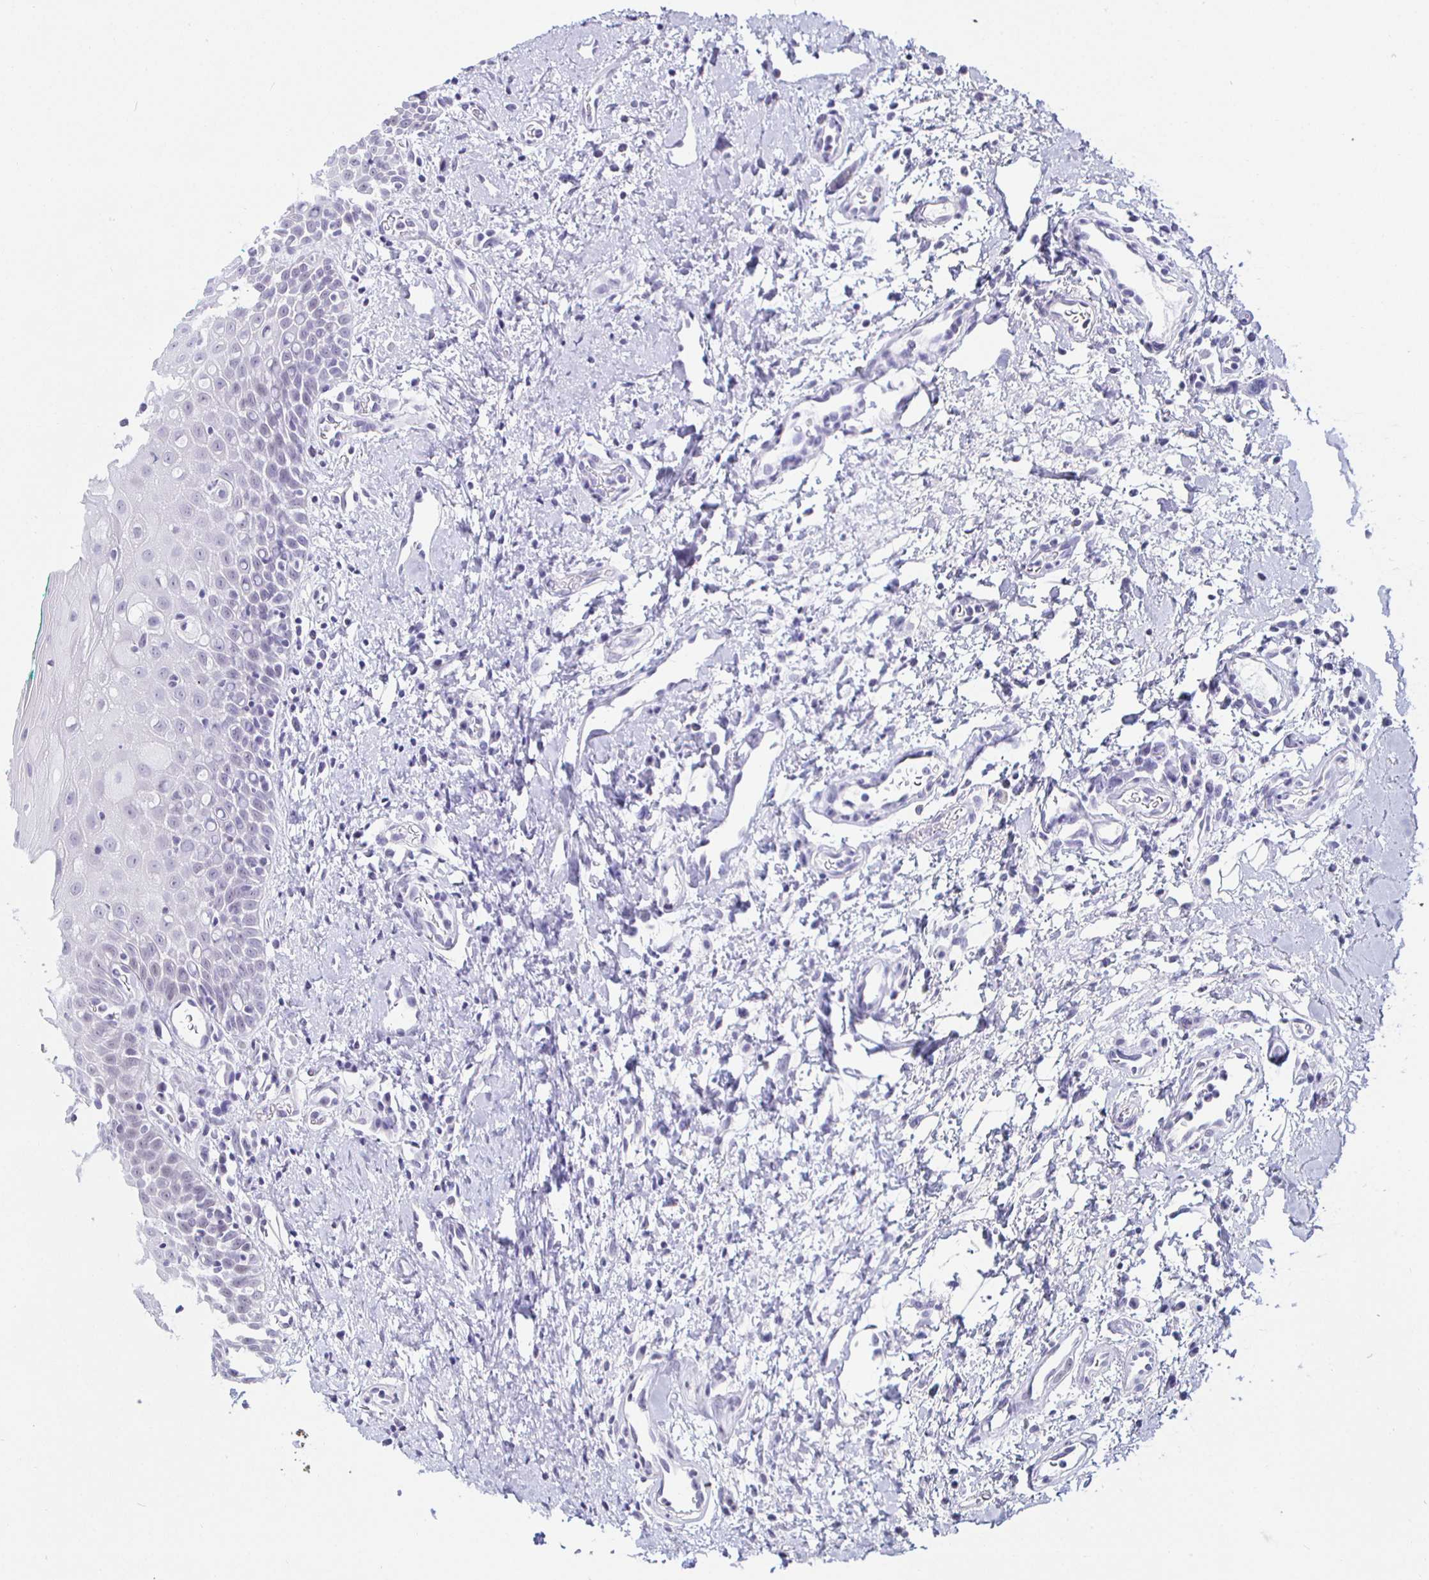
{"staining": {"intensity": "negative", "quantity": "none", "location": "none"}, "tissue": "oral mucosa", "cell_type": "Squamous epithelial cells", "image_type": "normal", "snomed": [{"axis": "morphology", "description": "Normal tissue, NOS"}, {"axis": "topography", "description": "Oral tissue"}], "caption": "Immunohistochemistry micrograph of normal oral mucosa stained for a protein (brown), which exhibits no expression in squamous epithelial cells.", "gene": "MLH1", "patient": {"sex": "female", "age": 70}}